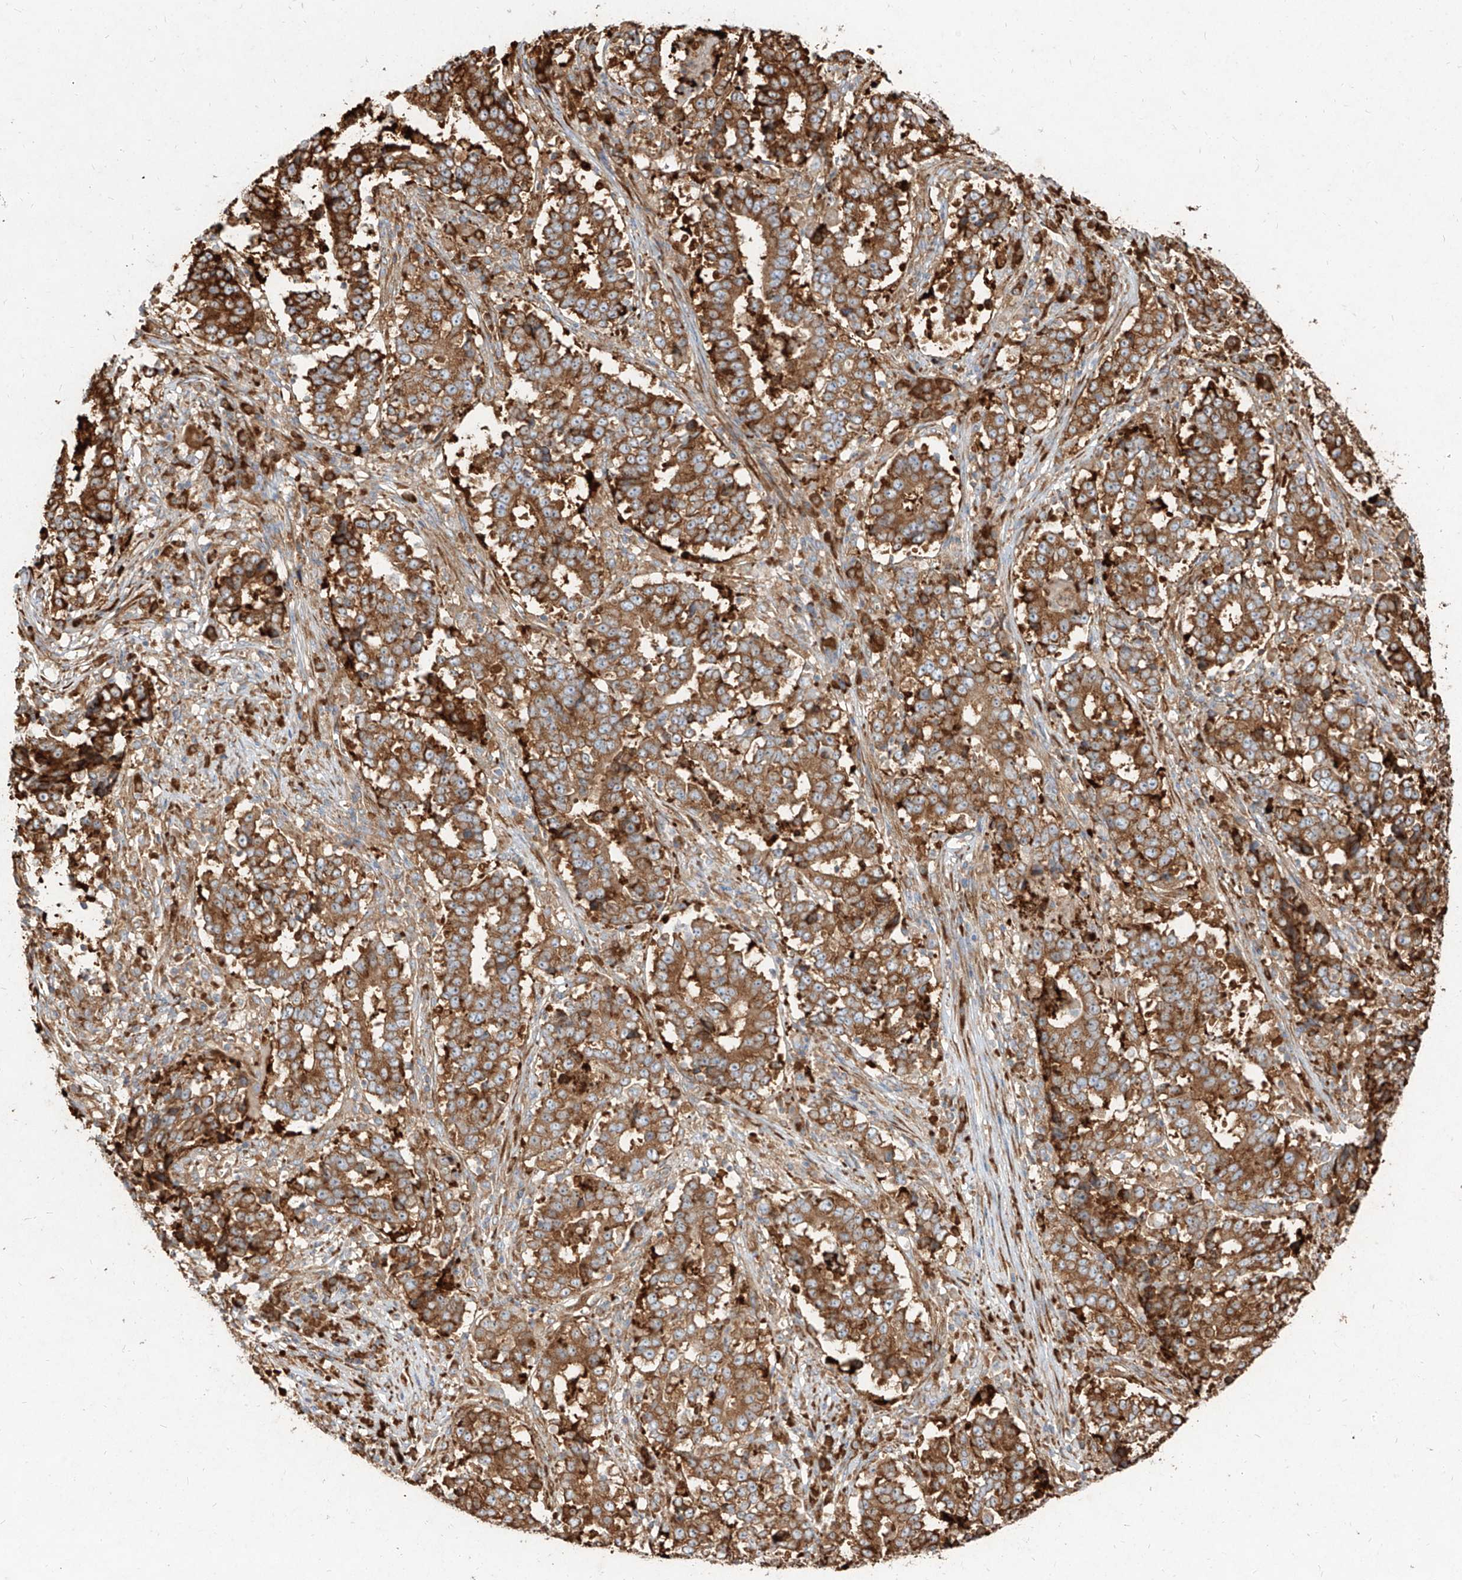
{"staining": {"intensity": "strong", "quantity": ">75%", "location": "cytoplasmic/membranous"}, "tissue": "stomach cancer", "cell_type": "Tumor cells", "image_type": "cancer", "snomed": [{"axis": "morphology", "description": "Adenocarcinoma, NOS"}, {"axis": "topography", "description": "Stomach"}], "caption": "A histopathology image showing strong cytoplasmic/membranous expression in about >75% of tumor cells in adenocarcinoma (stomach), as visualized by brown immunohistochemical staining.", "gene": "RPS25", "patient": {"sex": "male", "age": 59}}